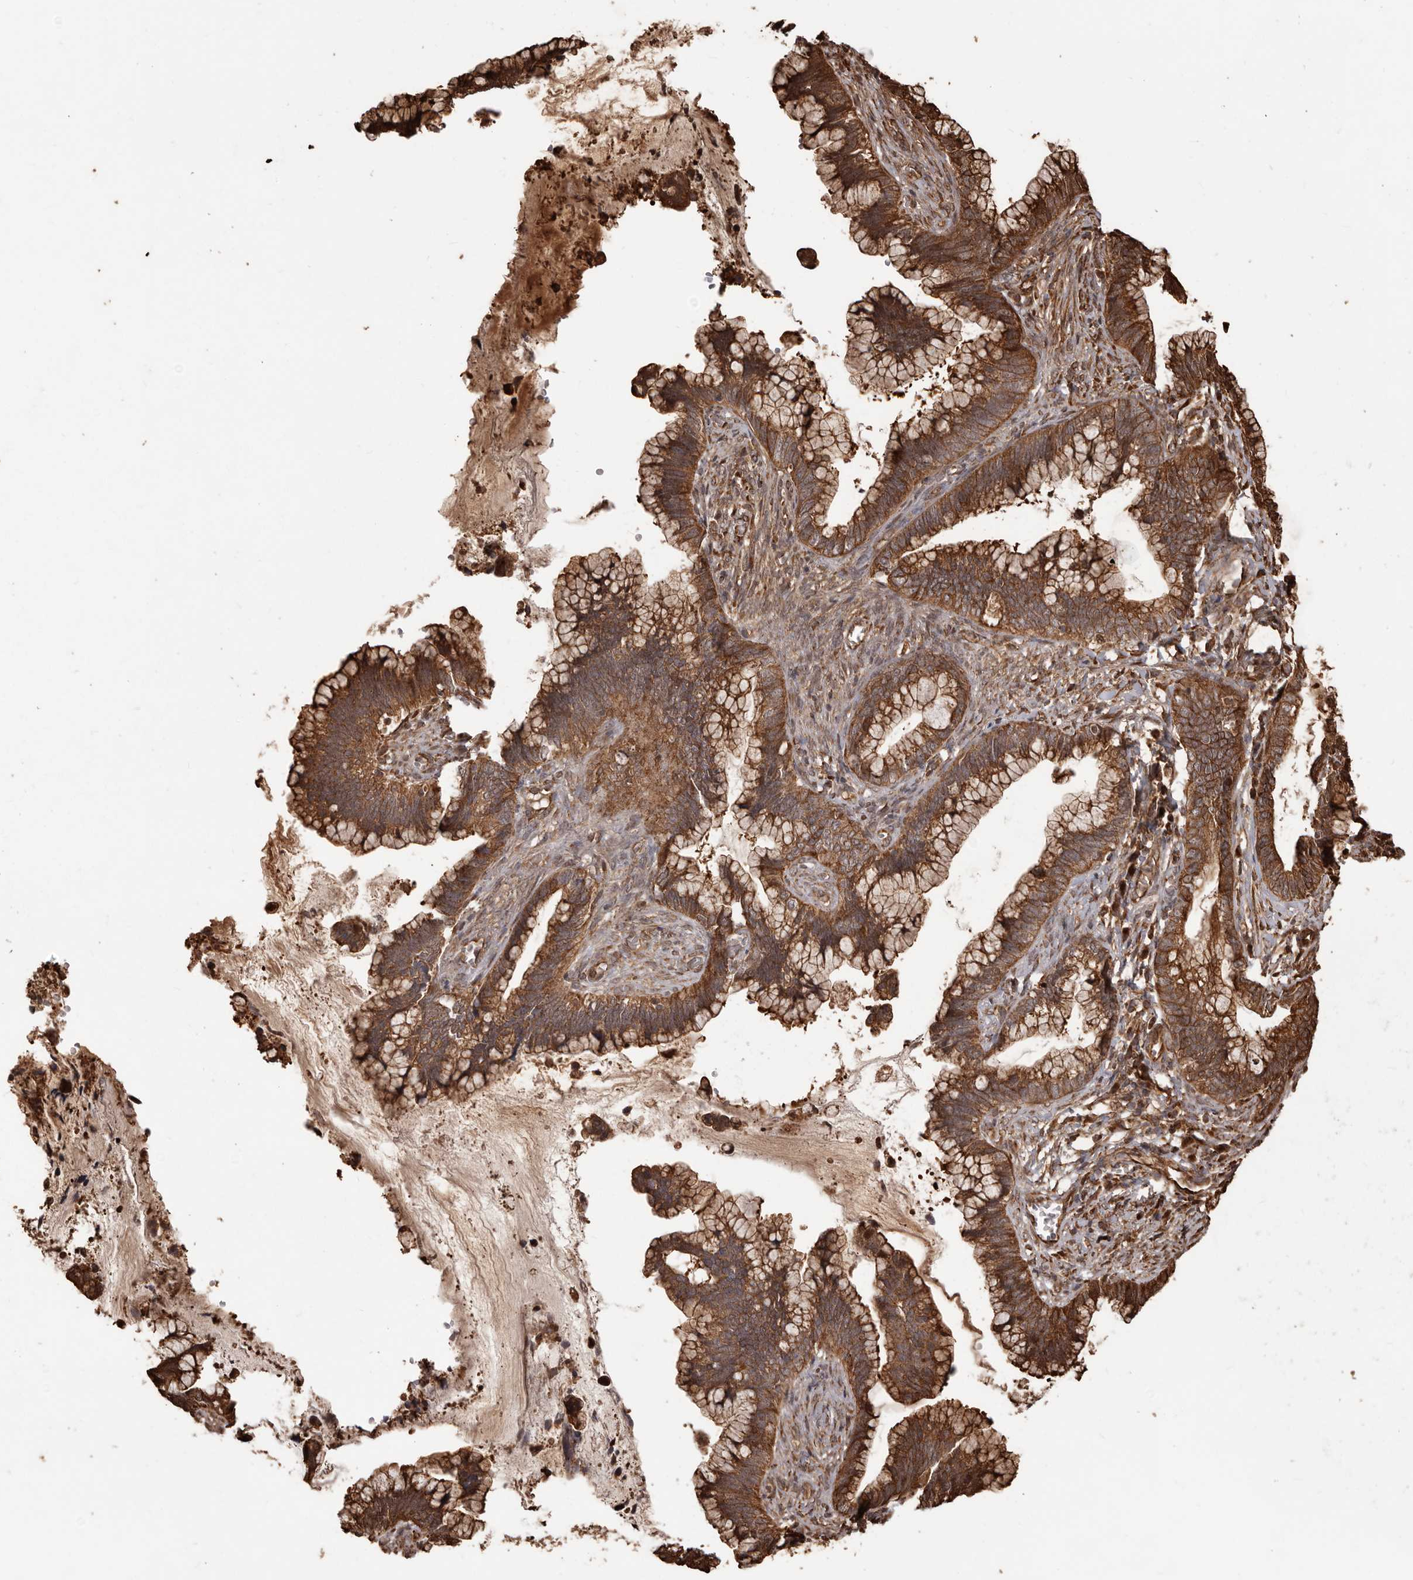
{"staining": {"intensity": "strong", "quantity": ">75%", "location": "cytoplasmic/membranous"}, "tissue": "cervical cancer", "cell_type": "Tumor cells", "image_type": "cancer", "snomed": [{"axis": "morphology", "description": "Adenocarcinoma, NOS"}, {"axis": "topography", "description": "Cervix"}], "caption": "An immunohistochemistry (IHC) histopathology image of tumor tissue is shown. Protein staining in brown highlights strong cytoplasmic/membranous positivity in cervical cancer within tumor cells.", "gene": "MTO1", "patient": {"sex": "female", "age": 44}}